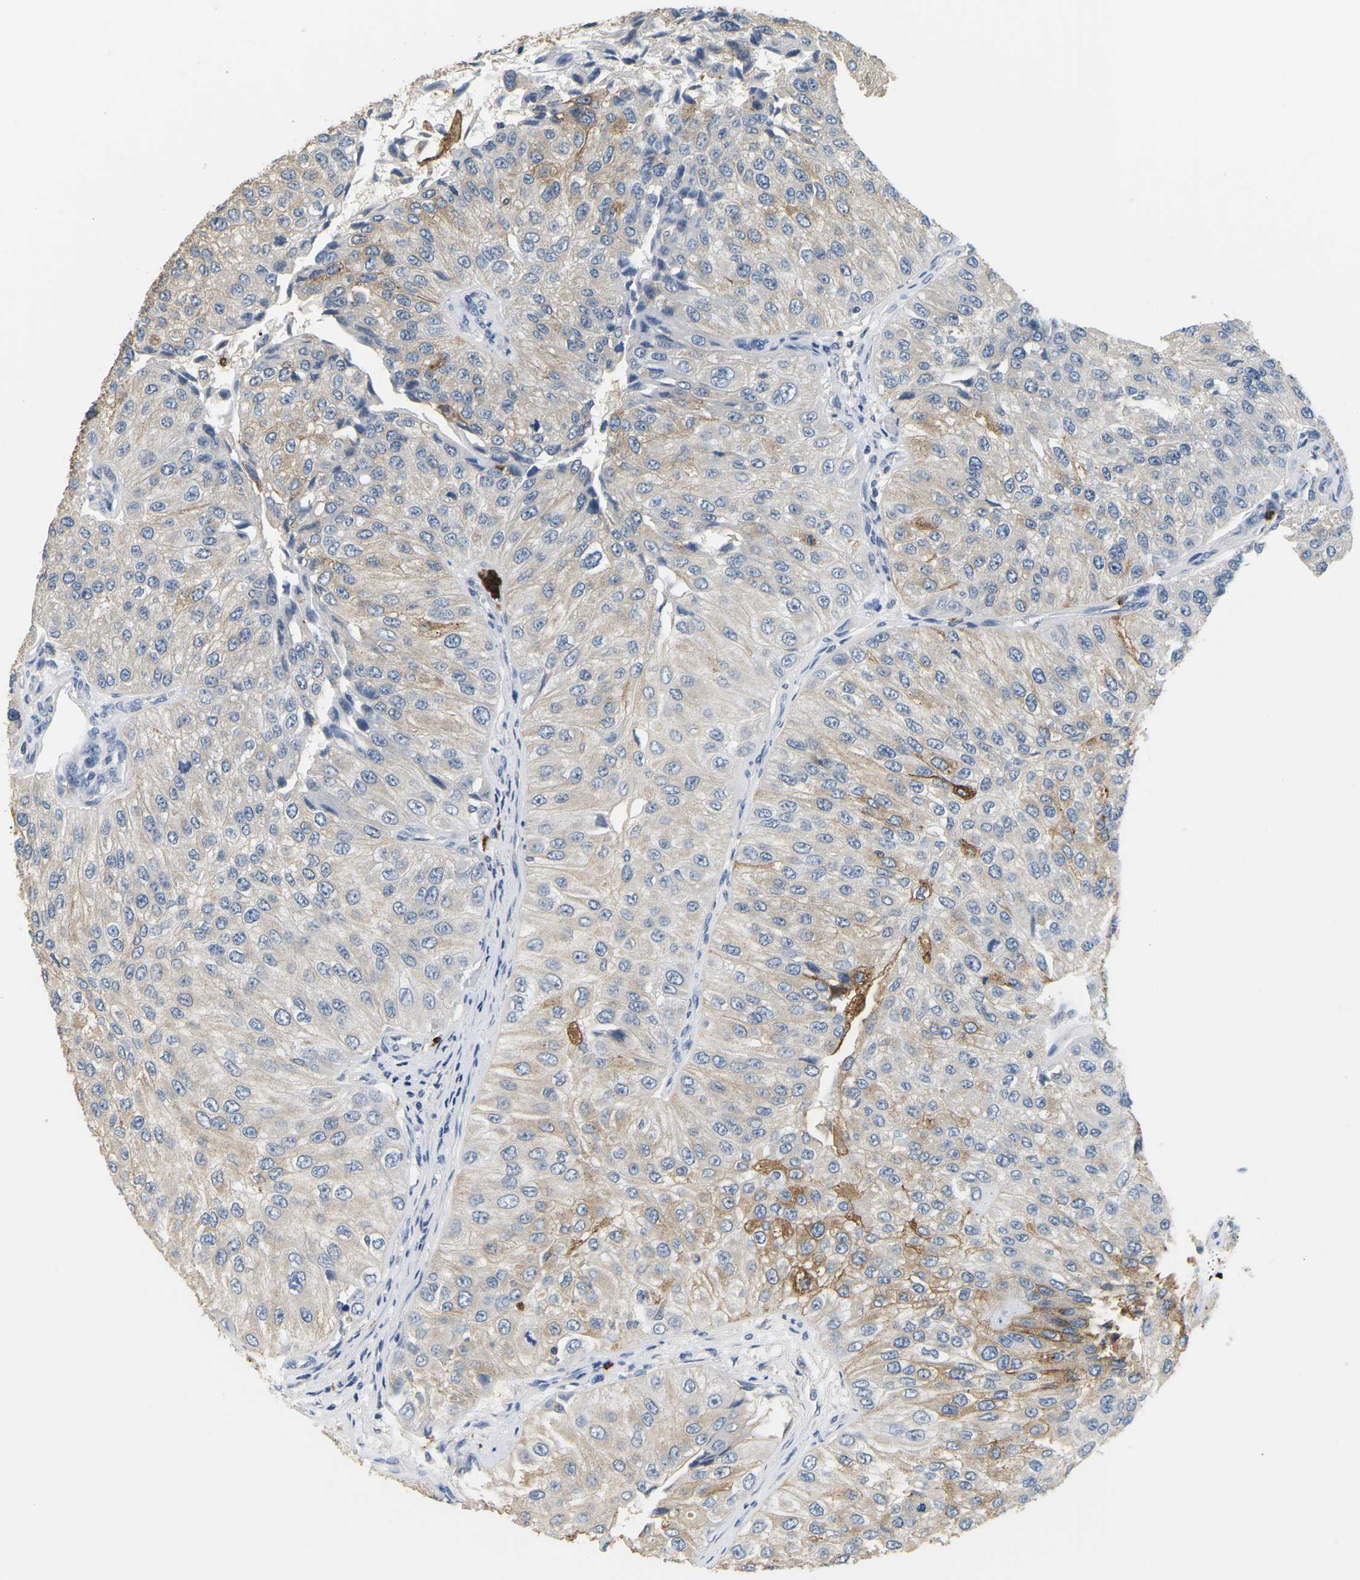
{"staining": {"intensity": "moderate", "quantity": "<25%", "location": "cytoplasmic/membranous"}, "tissue": "urothelial cancer", "cell_type": "Tumor cells", "image_type": "cancer", "snomed": [{"axis": "morphology", "description": "Urothelial carcinoma, High grade"}, {"axis": "topography", "description": "Kidney"}, {"axis": "topography", "description": "Urinary bladder"}], "caption": "Urothelial cancer stained with DAB immunohistochemistry (IHC) demonstrates low levels of moderate cytoplasmic/membranous expression in about <25% of tumor cells.", "gene": "ADM", "patient": {"sex": "male", "age": 77}}